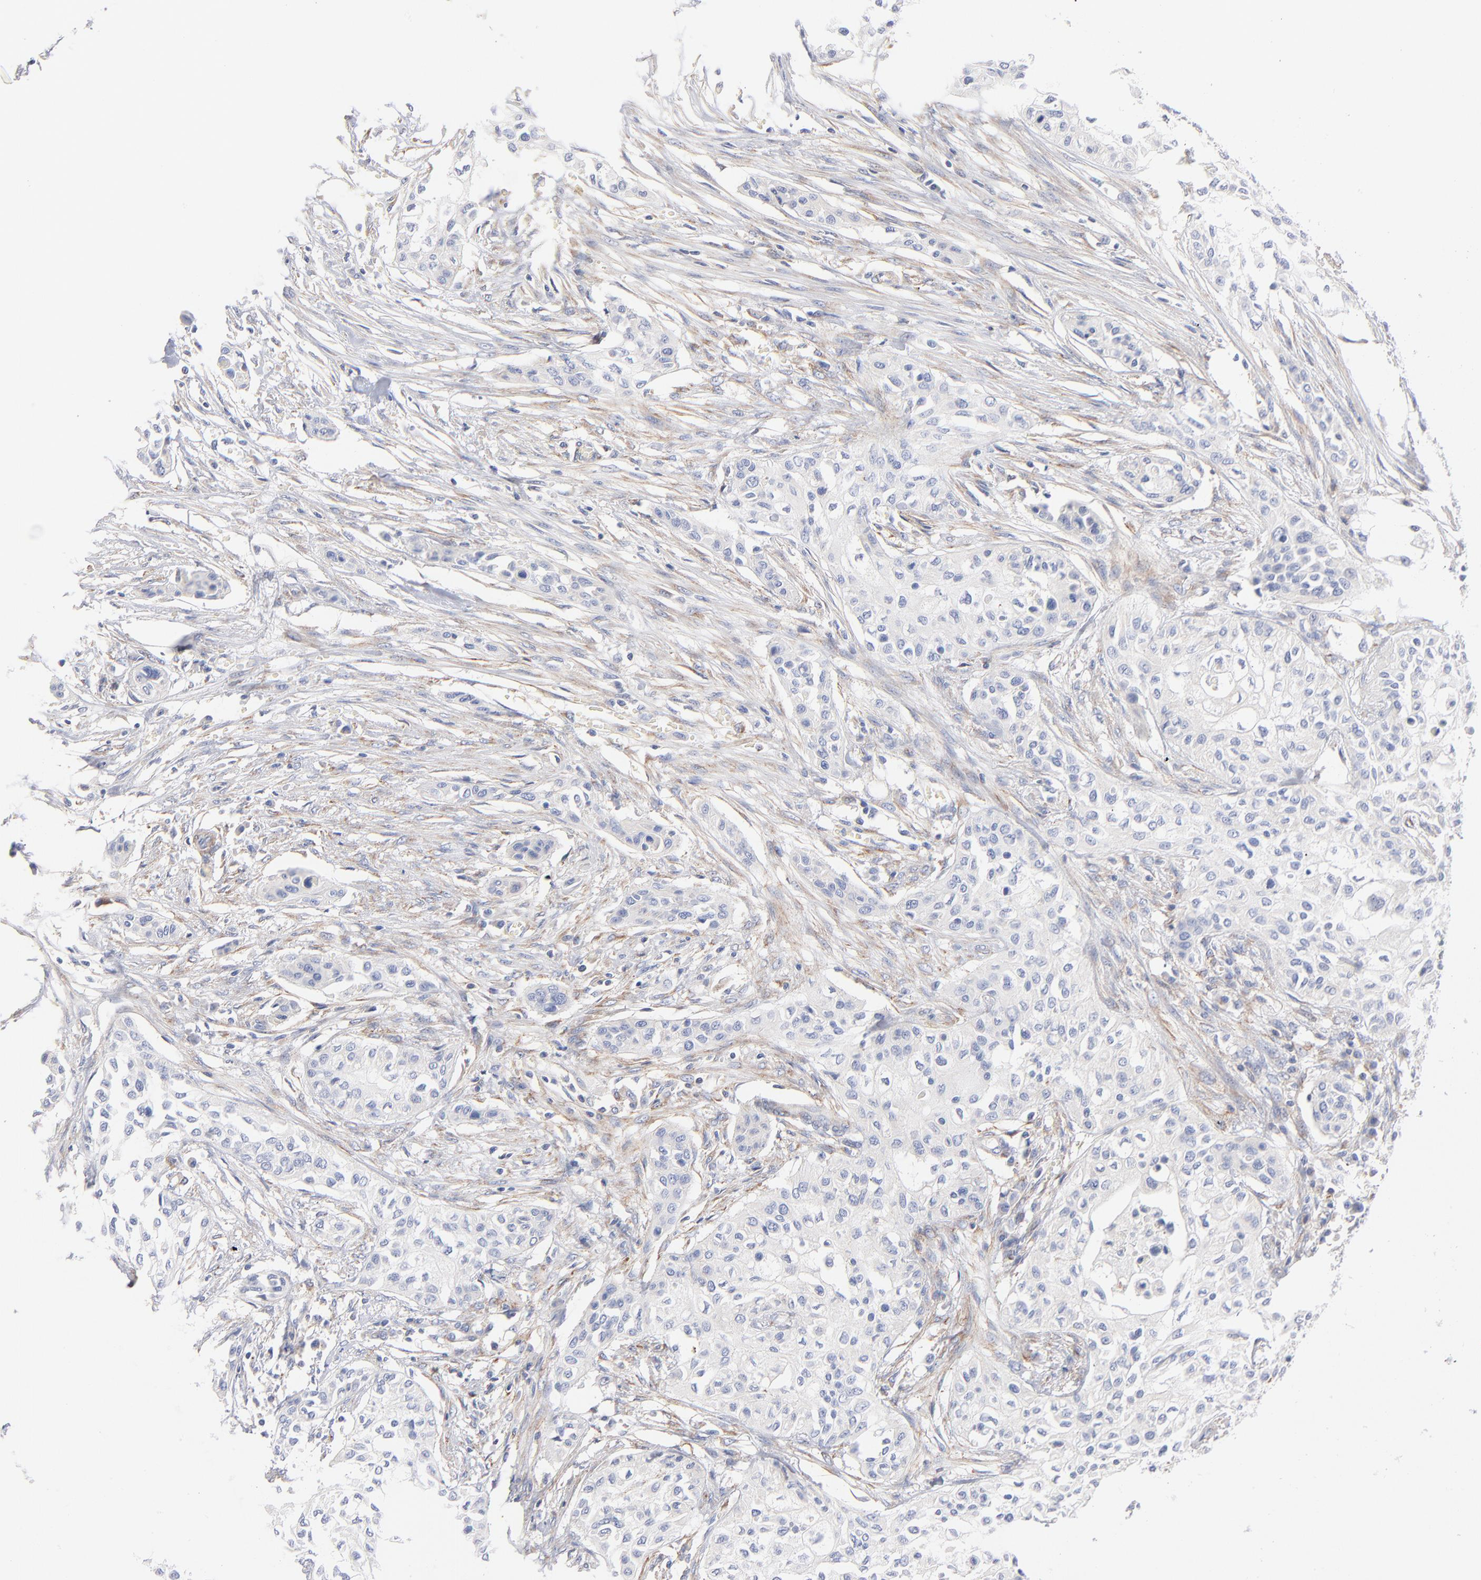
{"staining": {"intensity": "negative", "quantity": "none", "location": "none"}, "tissue": "urothelial cancer", "cell_type": "Tumor cells", "image_type": "cancer", "snomed": [{"axis": "morphology", "description": "Urothelial carcinoma, High grade"}, {"axis": "topography", "description": "Urinary bladder"}], "caption": "DAB immunohistochemical staining of human high-grade urothelial carcinoma demonstrates no significant positivity in tumor cells.", "gene": "SEPTIN6", "patient": {"sex": "male", "age": 74}}